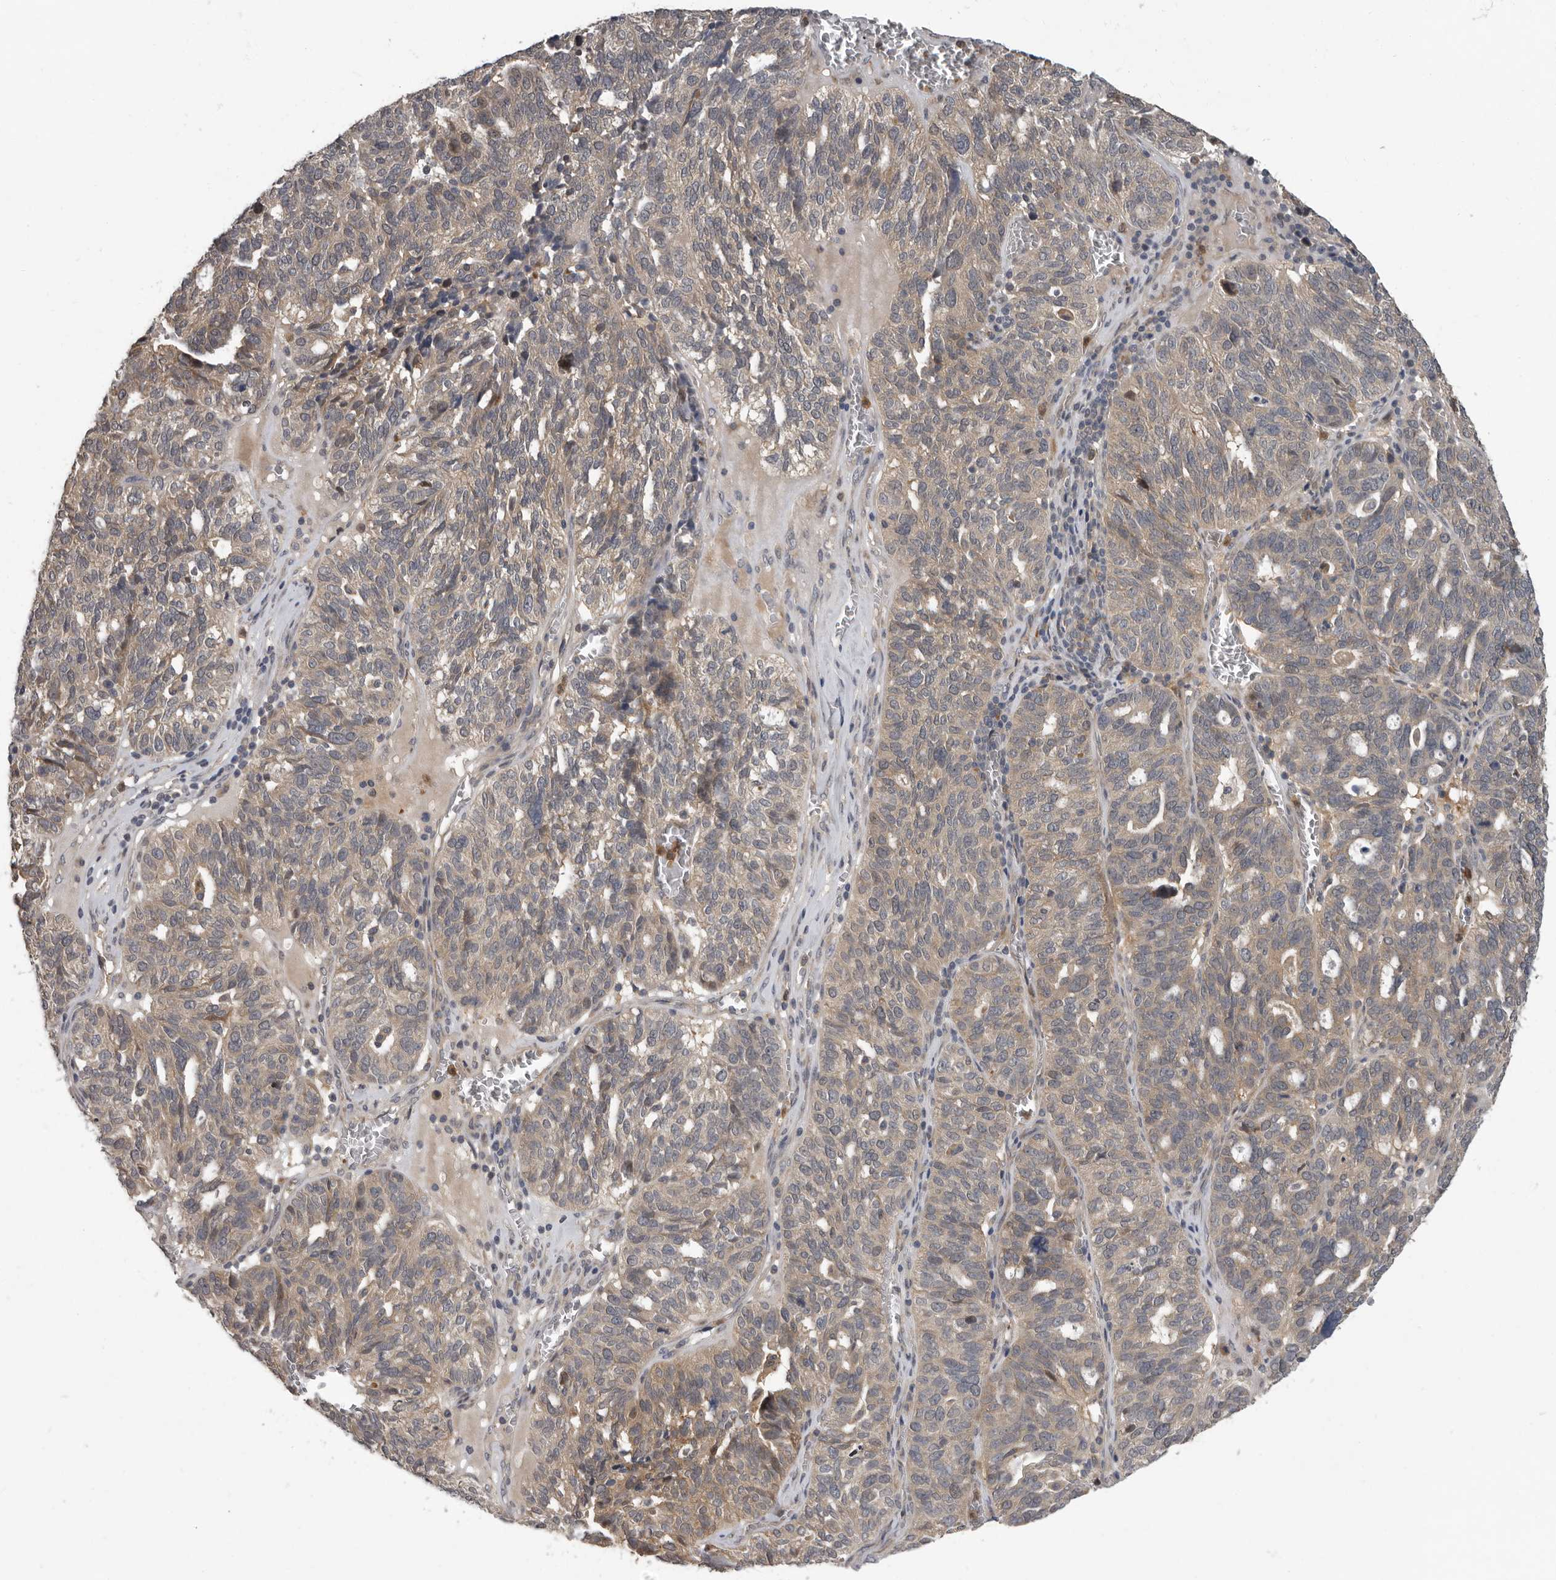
{"staining": {"intensity": "weak", "quantity": ">75%", "location": "cytoplasmic/membranous"}, "tissue": "ovarian cancer", "cell_type": "Tumor cells", "image_type": "cancer", "snomed": [{"axis": "morphology", "description": "Cystadenocarcinoma, serous, NOS"}, {"axis": "topography", "description": "Ovary"}], "caption": "Protein staining by immunohistochemistry (IHC) displays weak cytoplasmic/membranous expression in about >75% of tumor cells in serous cystadenocarcinoma (ovarian).", "gene": "RALGPS2", "patient": {"sex": "female", "age": 59}}